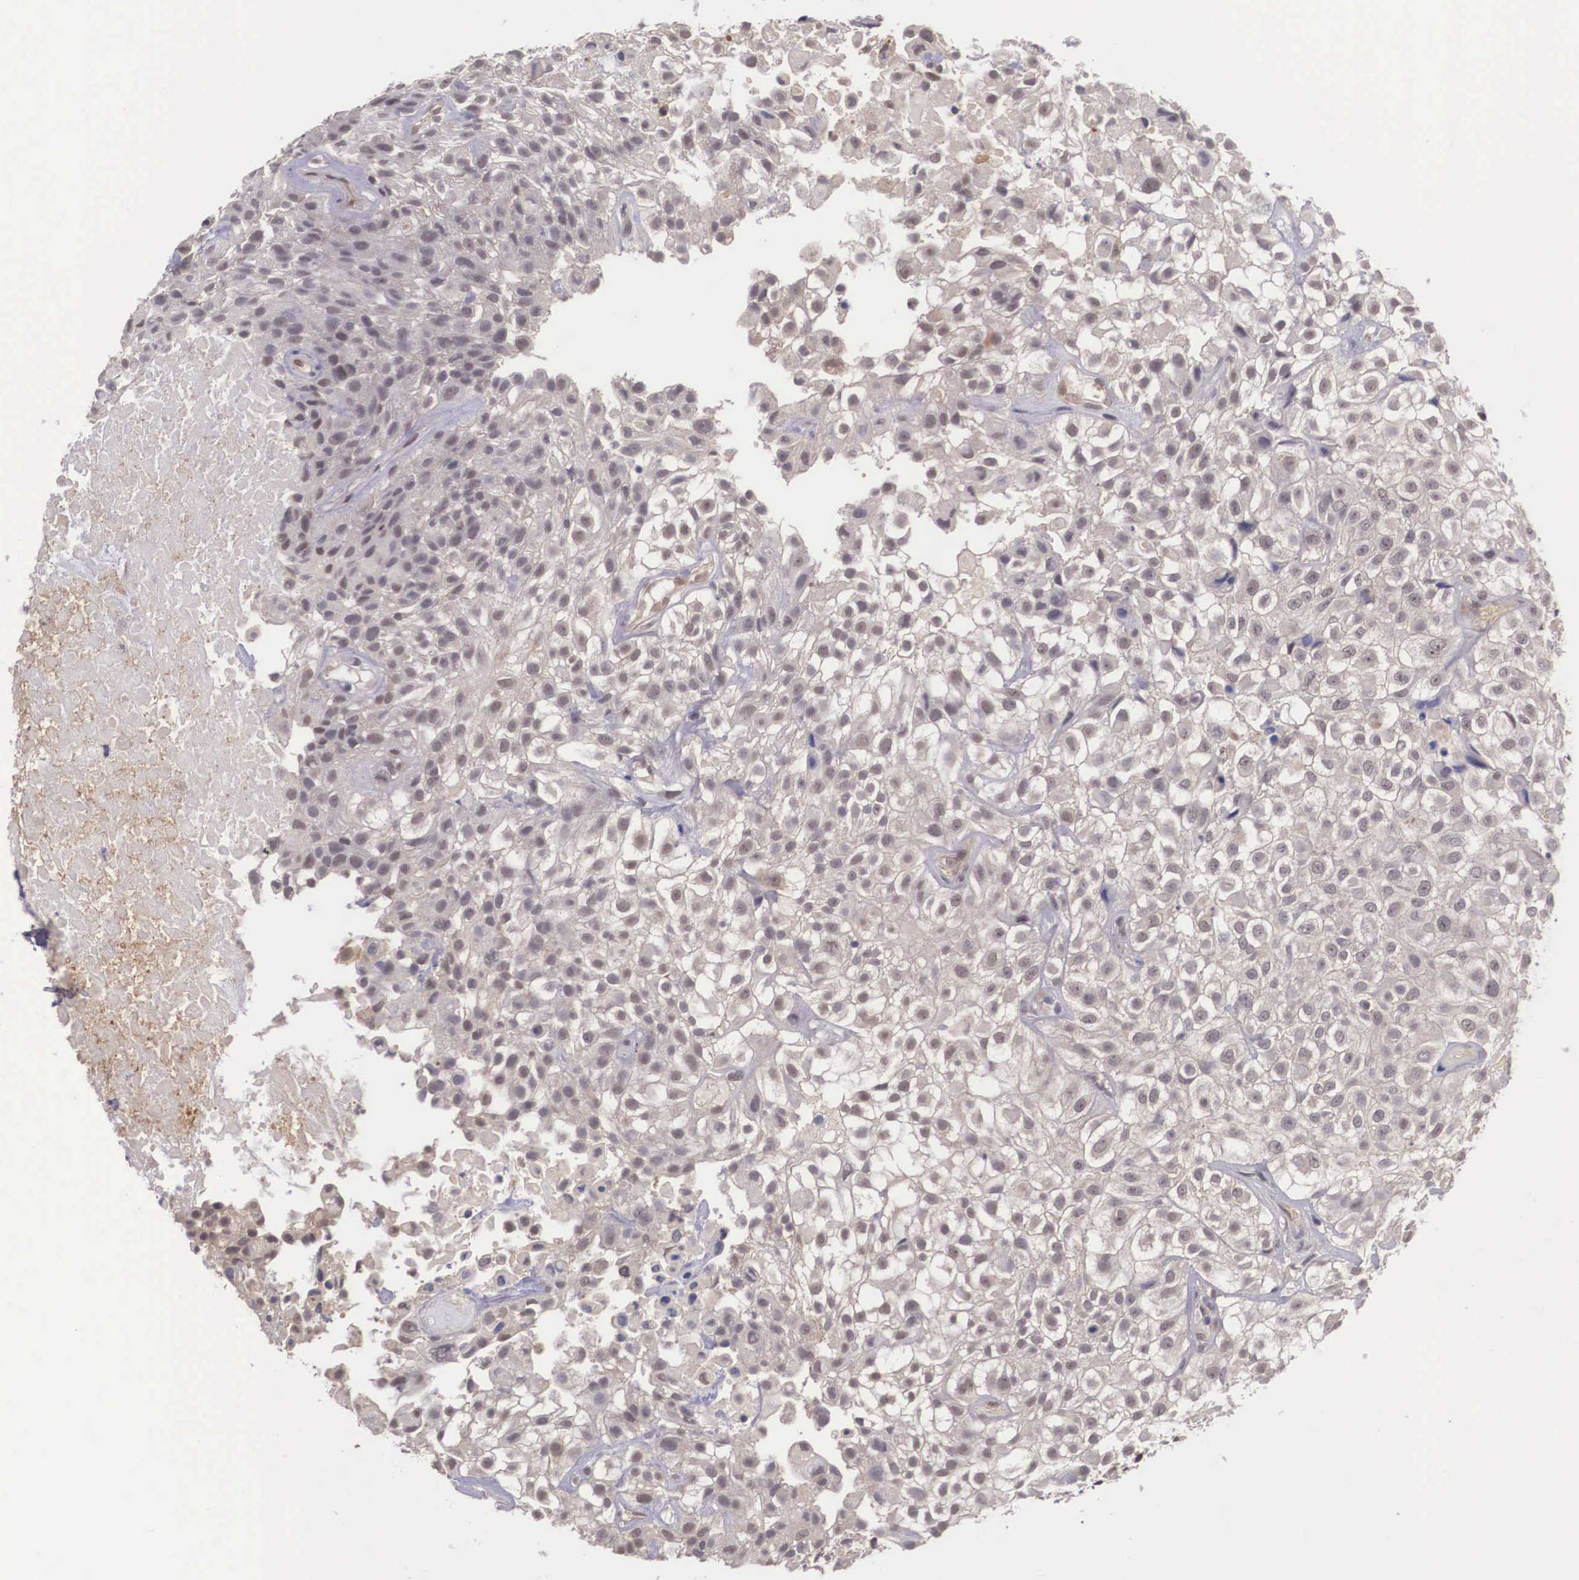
{"staining": {"intensity": "weak", "quantity": ">75%", "location": "cytoplasmic/membranous"}, "tissue": "urothelial cancer", "cell_type": "Tumor cells", "image_type": "cancer", "snomed": [{"axis": "morphology", "description": "Urothelial carcinoma, High grade"}, {"axis": "topography", "description": "Urinary bladder"}], "caption": "Immunohistochemical staining of human urothelial cancer shows low levels of weak cytoplasmic/membranous staining in approximately >75% of tumor cells. (DAB (3,3'-diaminobenzidine) IHC, brown staining for protein, blue staining for nuclei).", "gene": "VASH1", "patient": {"sex": "male", "age": 56}}